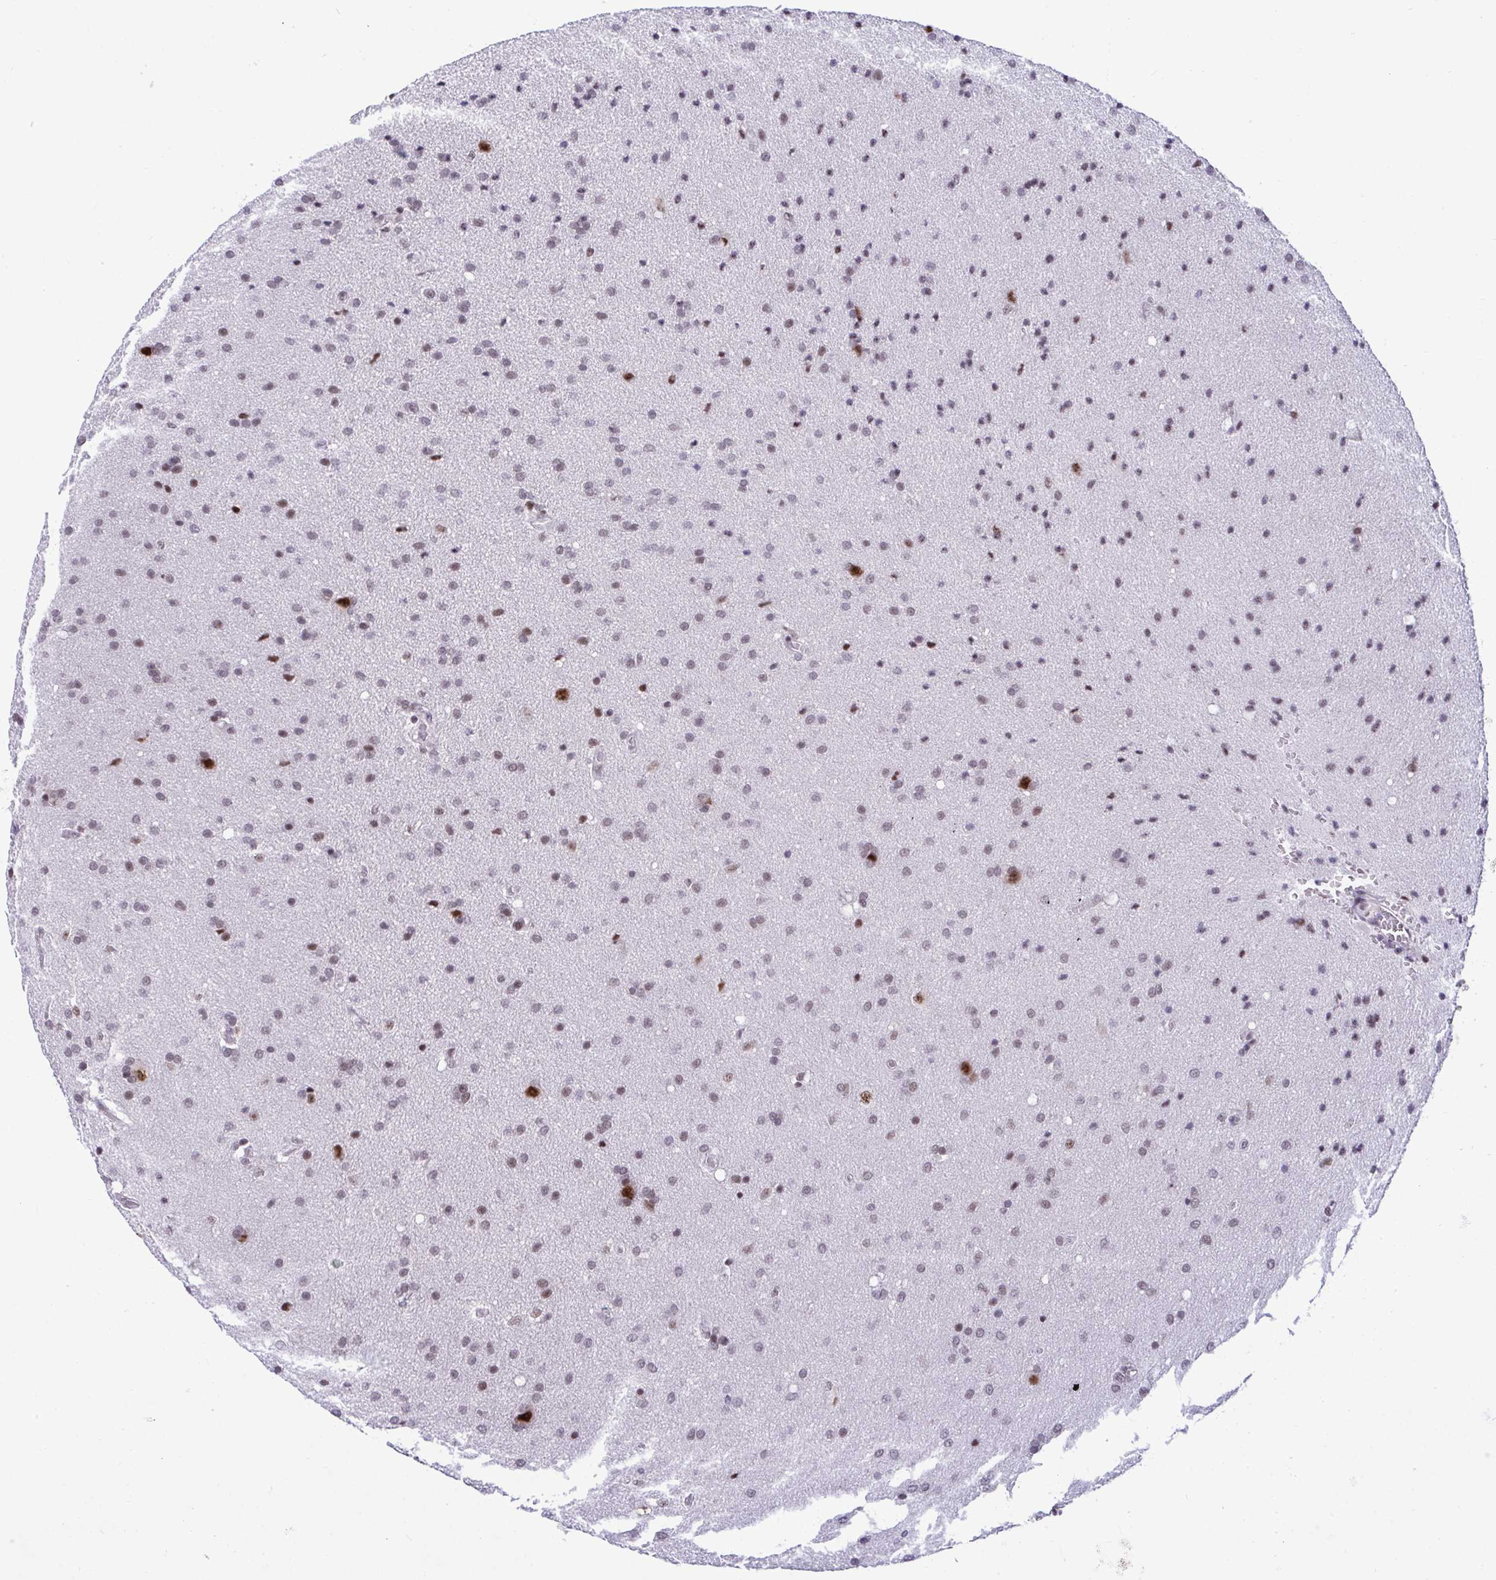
{"staining": {"intensity": "moderate", "quantity": "25%-75%", "location": "nuclear"}, "tissue": "glioma", "cell_type": "Tumor cells", "image_type": "cancer", "snomed": [{"axis": "morphology", "description": "Glioma, malignant, Low grade"}, {"axis": "topography", "description": "Brain"}], "caption": "Immunohistochemical staining of human low-grade glioma (malignant) demonstrates medium levels of moderate nuclear protein staining in about 25%-75% of tumor cells. (Brightfield microscopy of DAB IHC at high magnification).", "gene": "WBP11", "patient": {"sex": "female", "age": 54}}